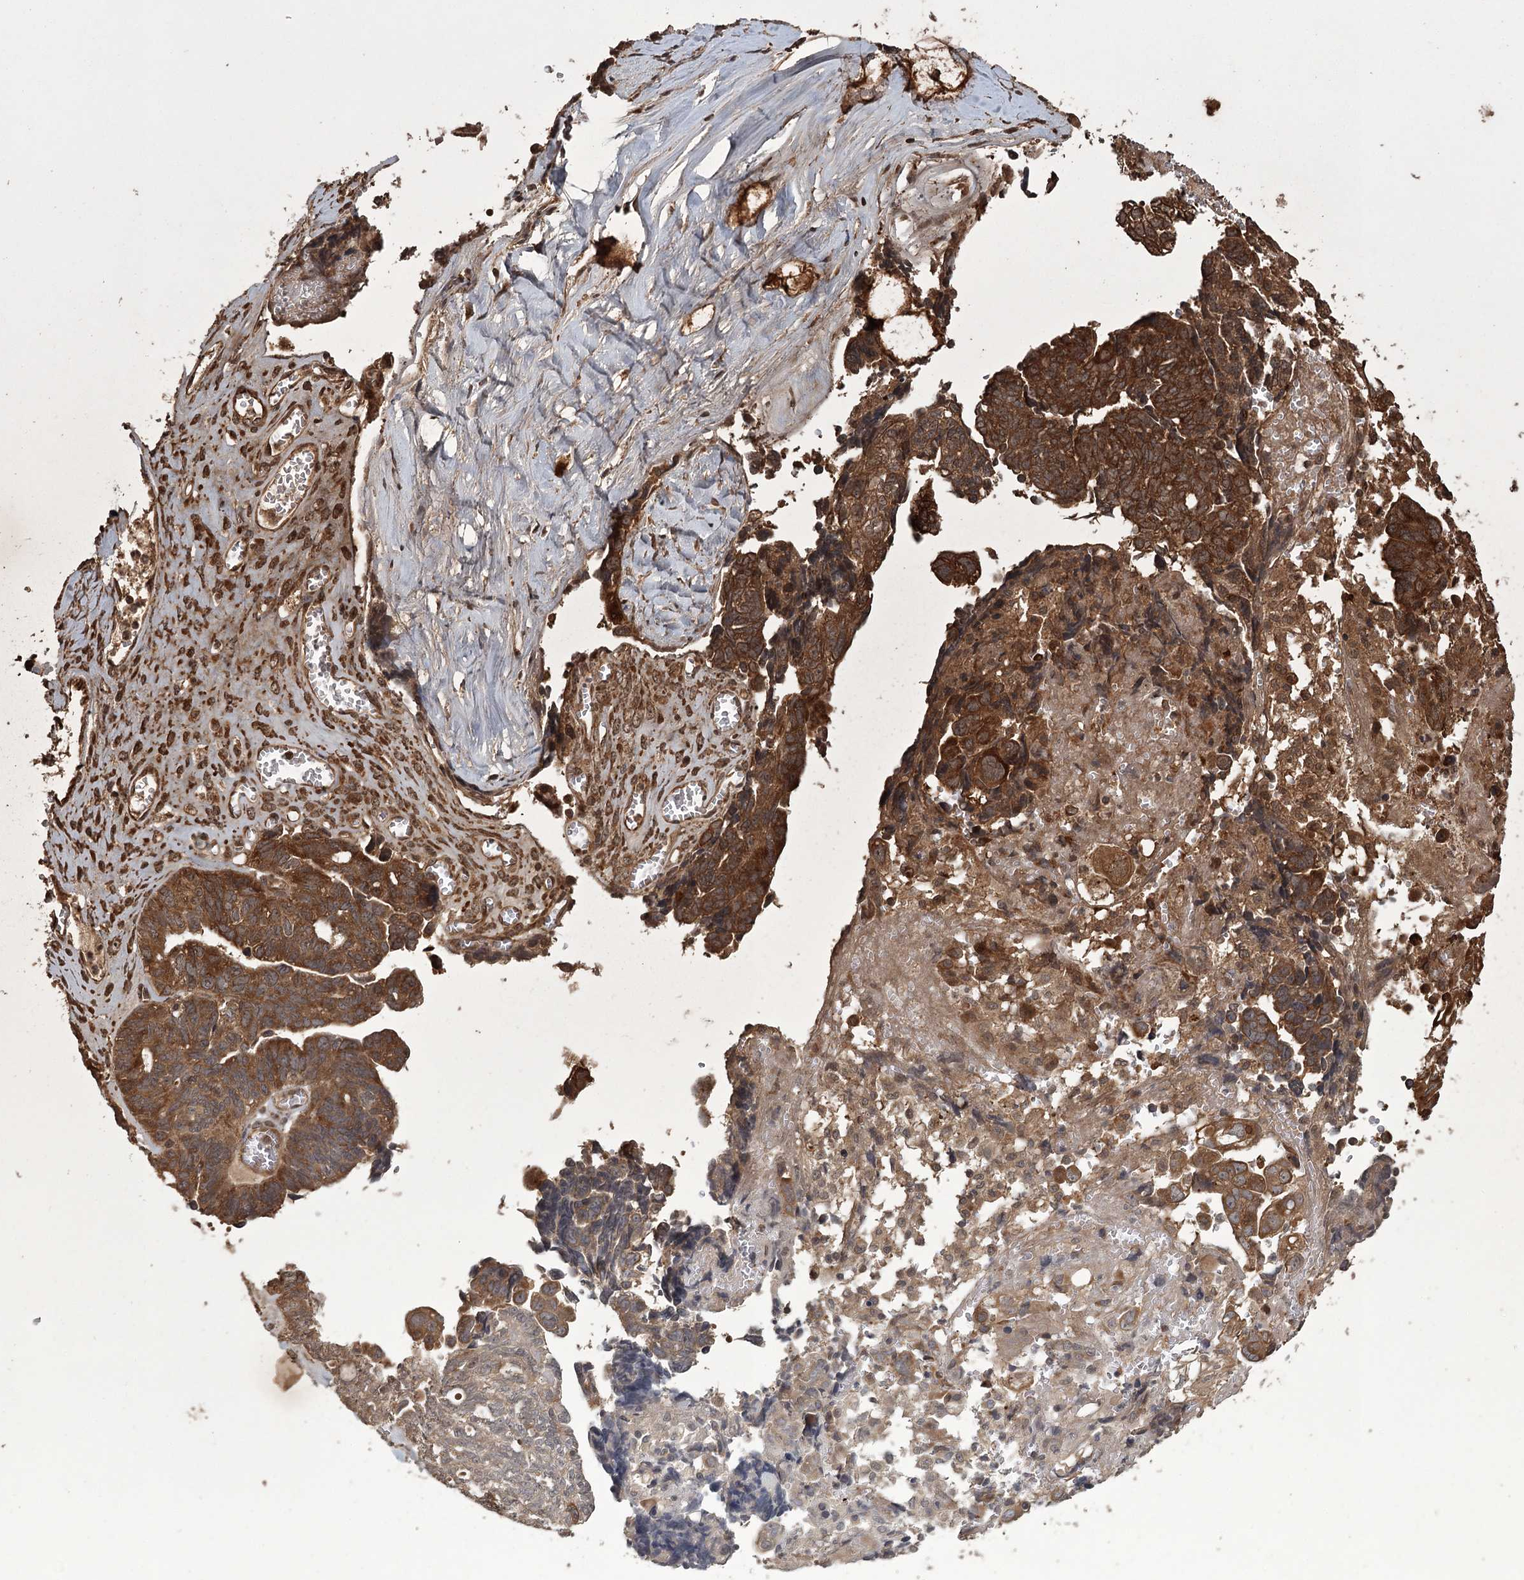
{"staining": {"intensity": "strong", "quantity": ">75%", "location": "cytoplasmic/membranous"}, "tissue": "ovarian cancer", "cell_type": "Tumor cells", "image_type": "cancer", "snomed": [{"axis": "morphology", "description": "Cystadenocarcinoma, serous, NOS"}, {"axis": "topography", "description": "Ovary"}], "caption": "Immunohistochemical staining of human ovarian cancer (serous cystadenocarcinoma) exhibits strong cytoplasmic/membranous protein expression in about >75% of tumor cells. The staining was performed using DAB (3,3'-diaminobenzidine), with brown indicating positive protein expression. Nuclei are stained blue with hematoxylin.", "gene": "RPAP3", "patient": {"sex": "female", "age": 79}}